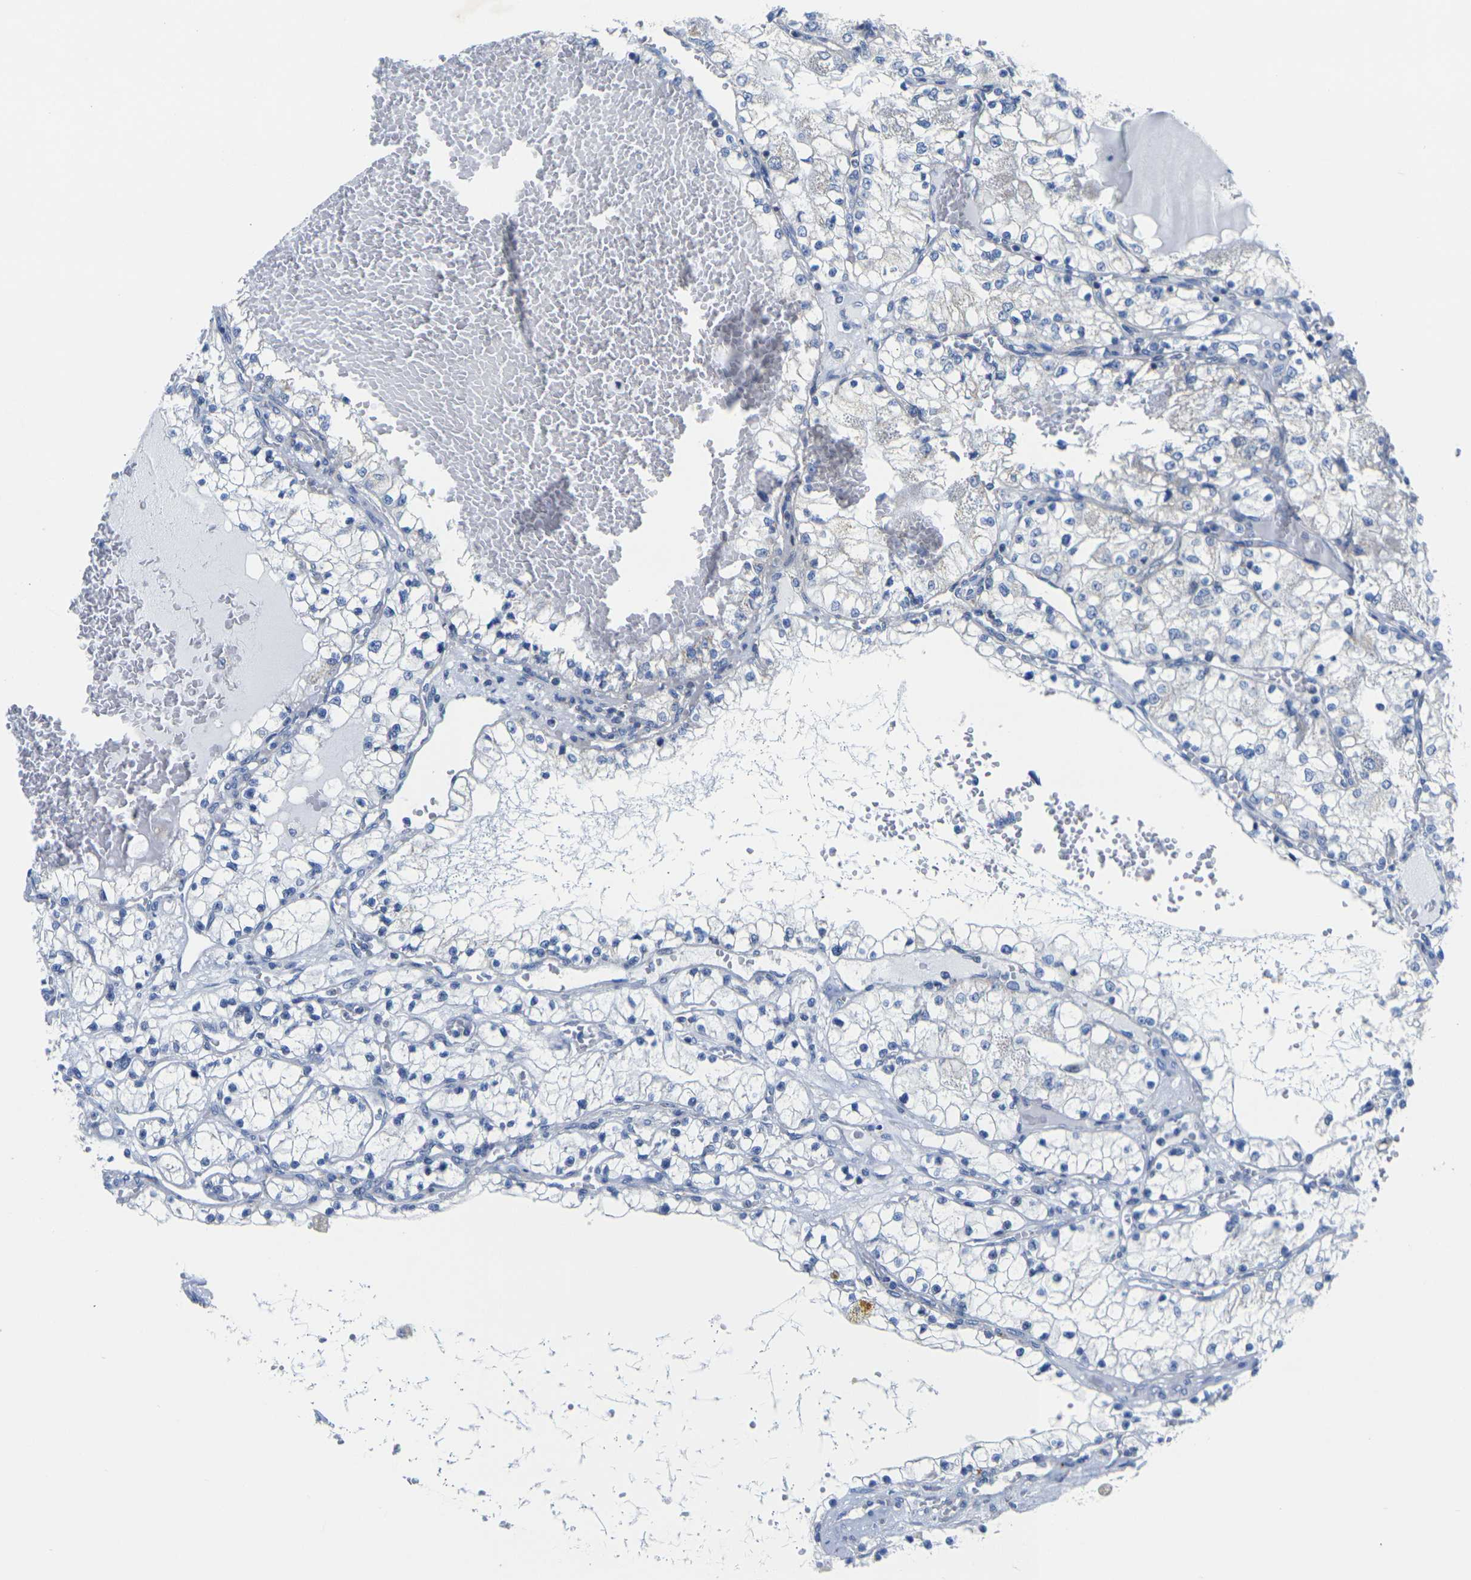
{"staining": {"intensity": "negative", "quantity": "none", "location": "none"}, "tissue": "renal cancer", "cell_type": "Tumor cells", "image_type": "cancer", "snomed": [{"axis": "morphology", "description": "Adenocarcinoma, NOS"}, {"axis": "topography", "description": "Kidney"}], "caption": "High magnification brightfield microscopy of renal cancer stained with DAB (brown) and counterstained with hematoxylin (blue): tumor cells show no significant staining. (Immunohistochemistry (ihc), brightfield microscopy, high magnification).", "gene": "TMEM204", "patient": {"sex": "male", "age": 68}}